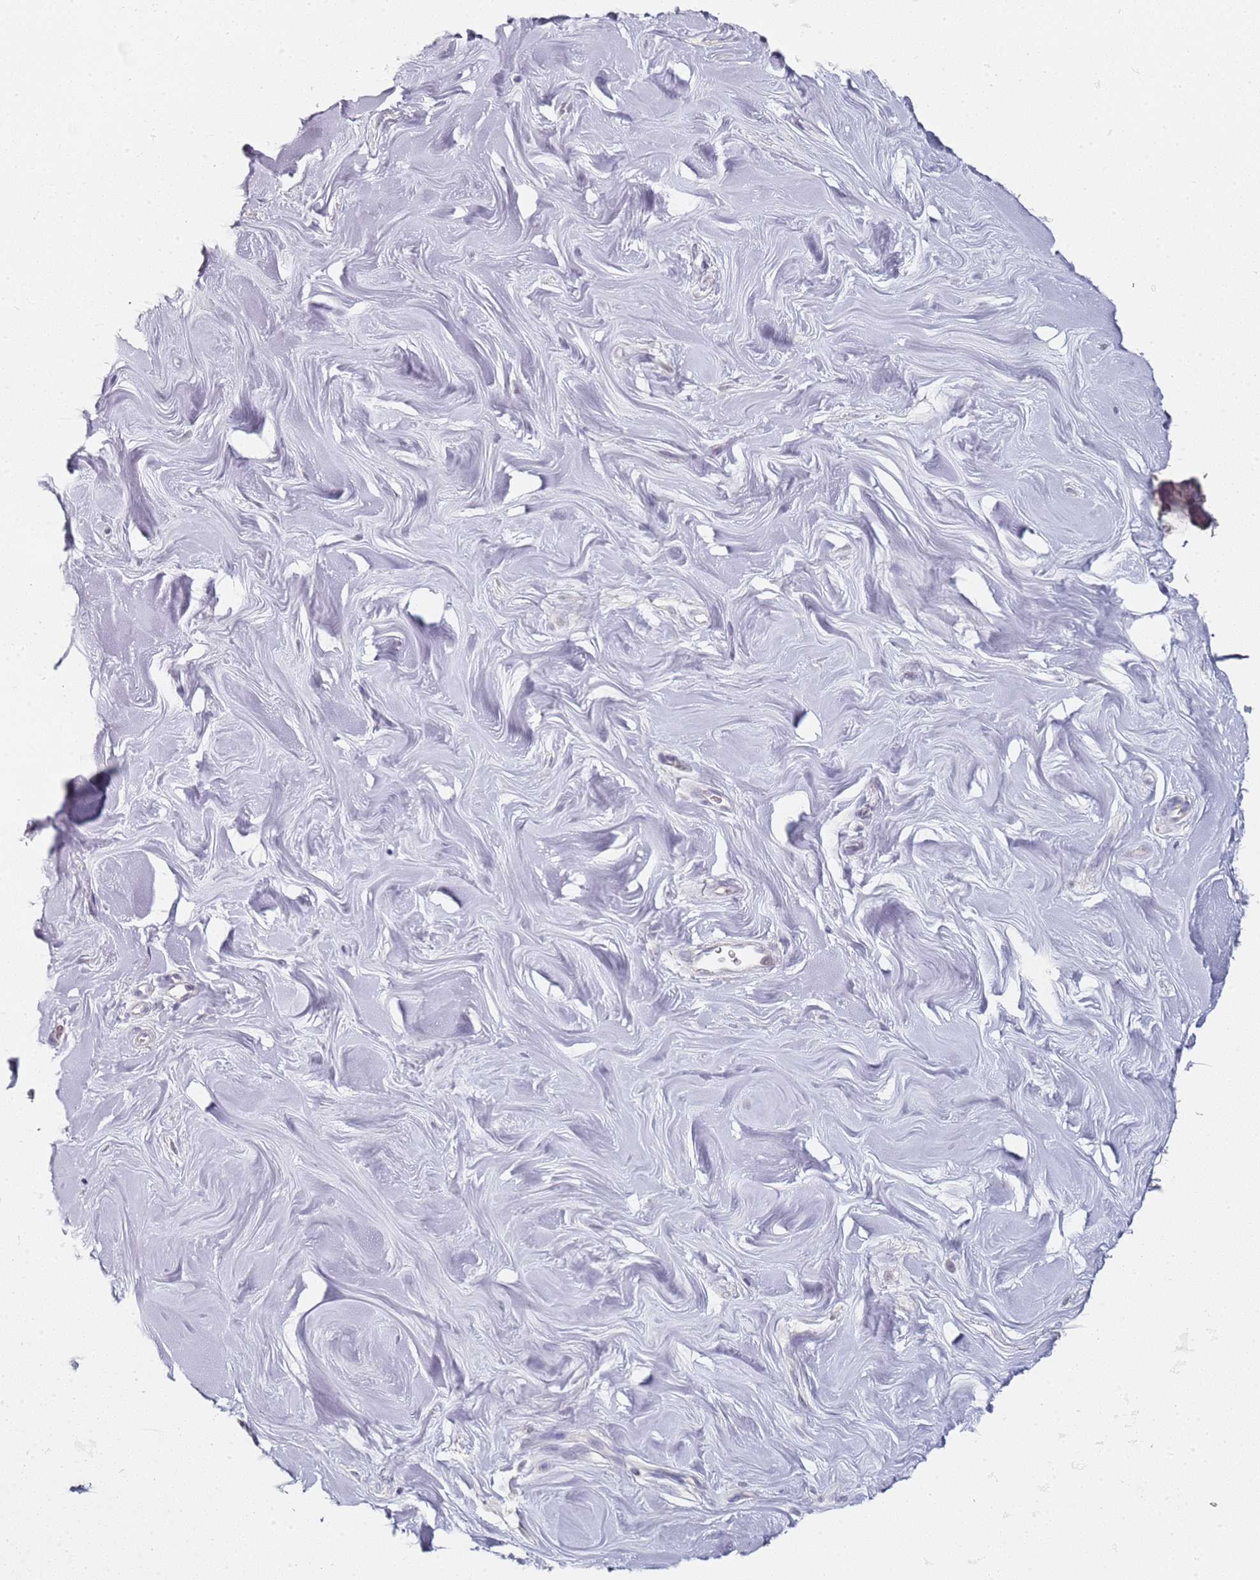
{"staining": {"intensity": "negative", "quantity": "none", "location": "none"}, "tissue": "adipose tissue", "cell_type": "Adipocytes", "image_type": "normal", "snomed": [{"axis": "morphology", "description": "Normal tissue, NOS"}, {"axis": "topography", "description": "Breast"}], "caption": "Immunohistochemistry (IHC) of unremarkable adipose tissue demonstrates no staining in adipocytes.", "gene": "DNAH11", "patient": {"sex": "female", "age": 26}}